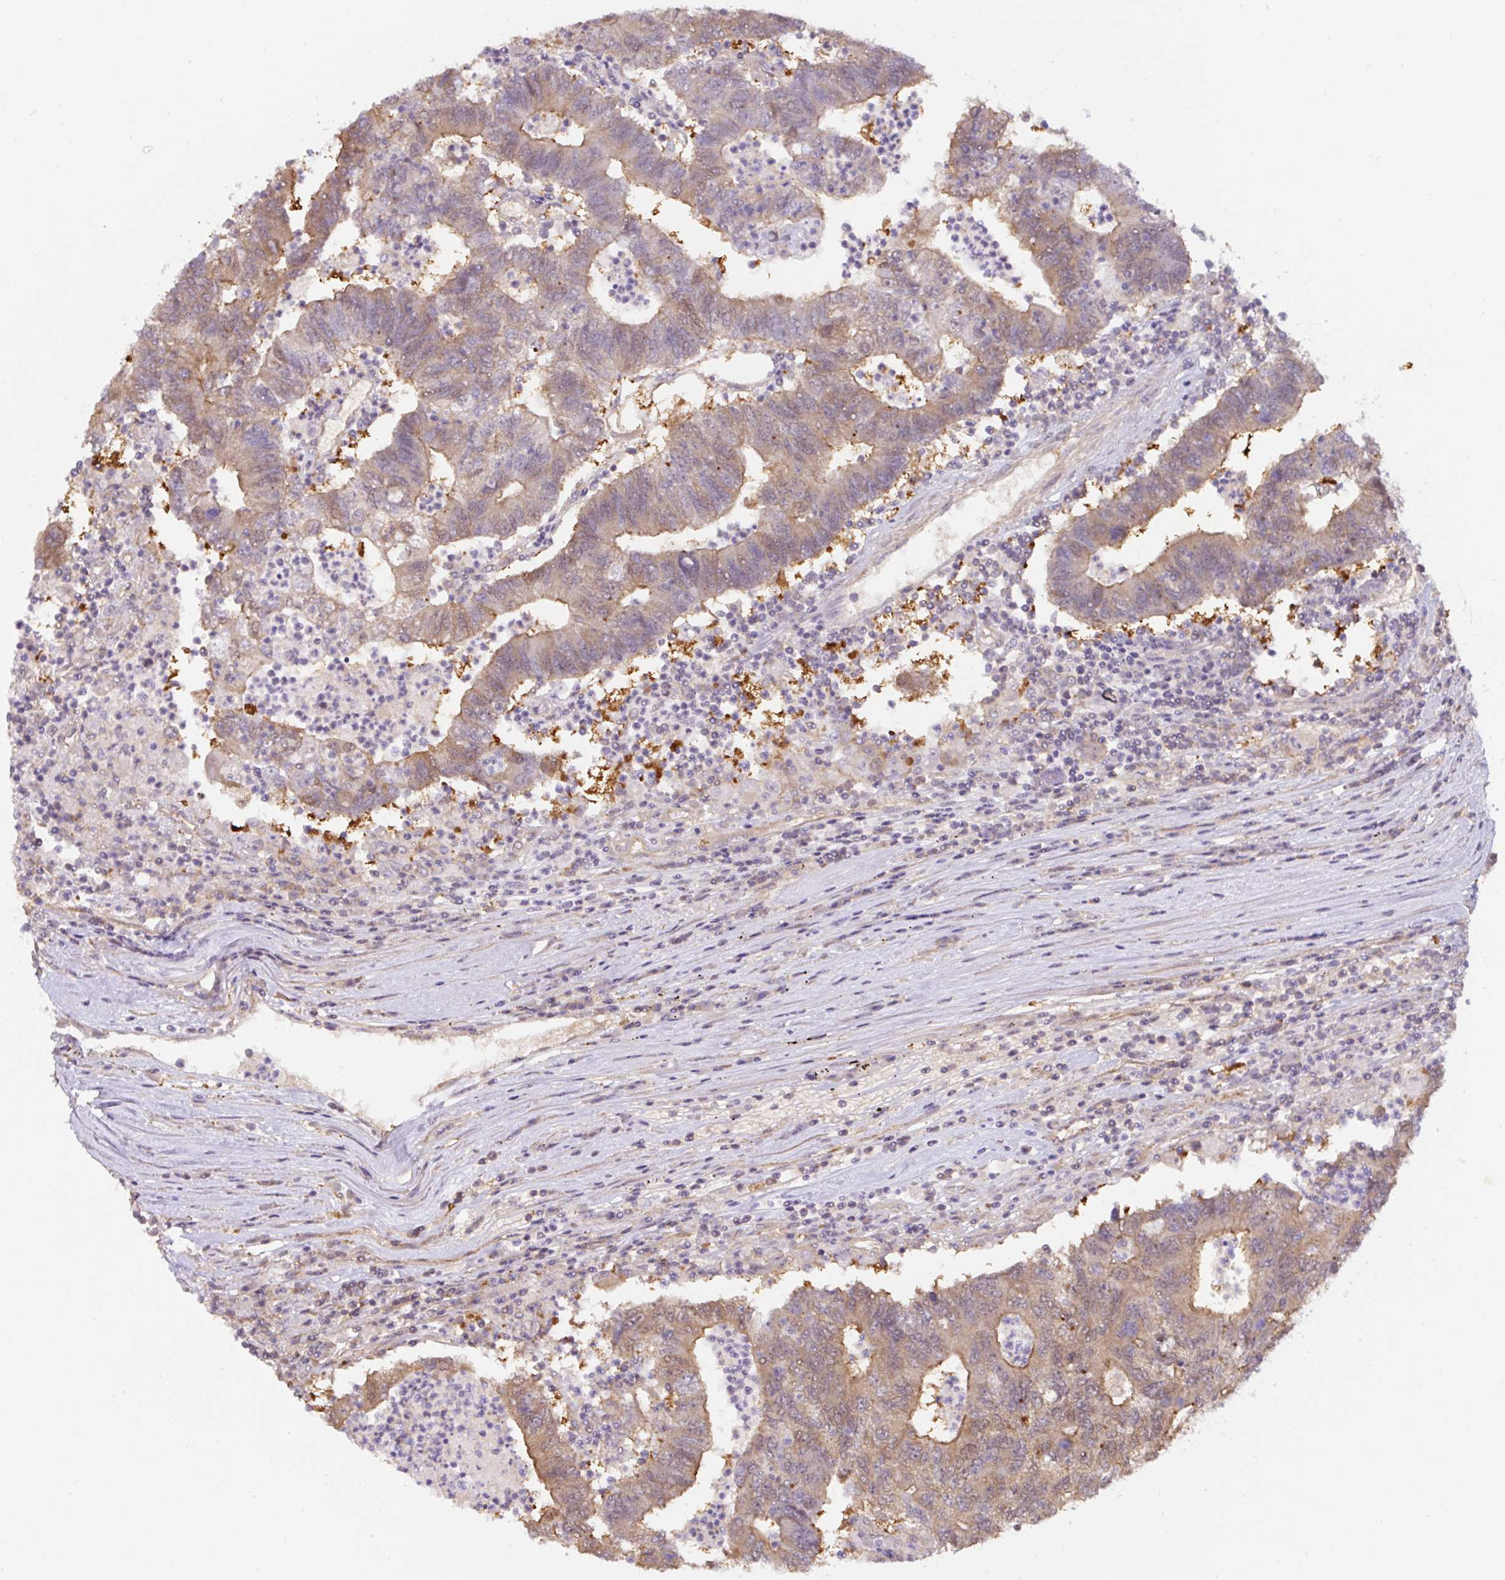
{"staining": {"intensity": "moderate", "quantity": ">75%", "location": "cytoplasmic/membranous"}, "tissue": "colorectal cancer", "cell_type": "Tumor cells", "image_type": "cancer", "snomed": [{"axis": "morphology", "description": "Adenocarcinoma, NOS"}, {"axis": "topography", "description": "Colon"}], "caption": "This histopathology image displays adenocarcinoma (colorectal) stained with immunohistochemistry to label a protein in brown. The cytoplasmic/membranous of tumor cells show moderate positivity for the protein. Nuclei are counter-stained blue.", "gene": "ST13", "patient": {"sex": "female", "age": 48}}